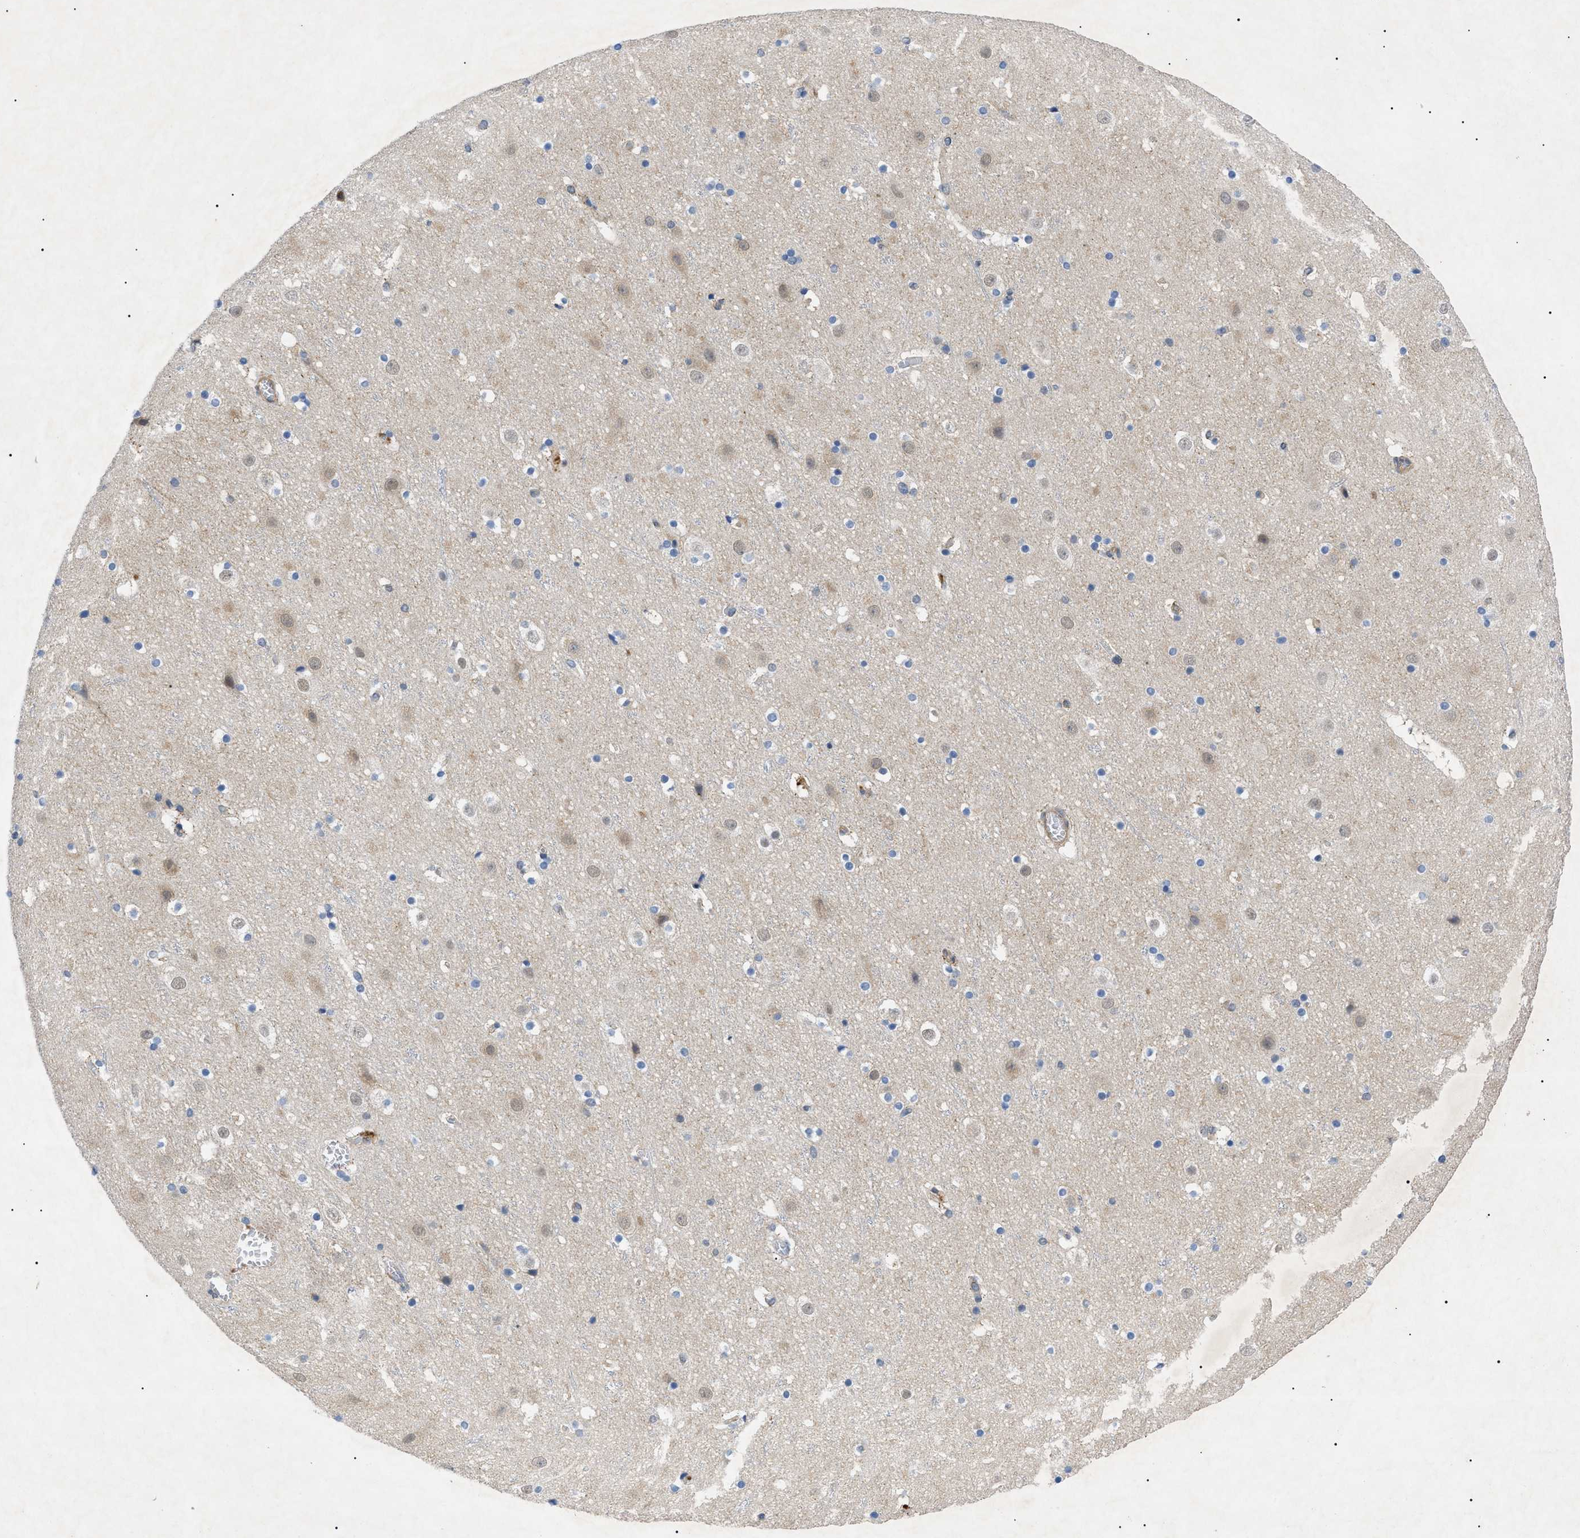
{"staining": {"intensity": "weak", "quantity": "<25%", "location": "cytoplasmic/membranous"}, "tissue": "cerebral cortex", "cell_type": "Endothelial cells", "image_type": "normal", "snomed": [{"axis": "morphology", "description": "Normal tissue, NOS"}, {"axis": "topography", "description": "Cerebral cortex"}], "caption": "The micrograph exhibits no significant staining in endothelial cells of cerebral cortex.", "gene": "RIPK1", "patient": {"sex": "male", "age": 45}}